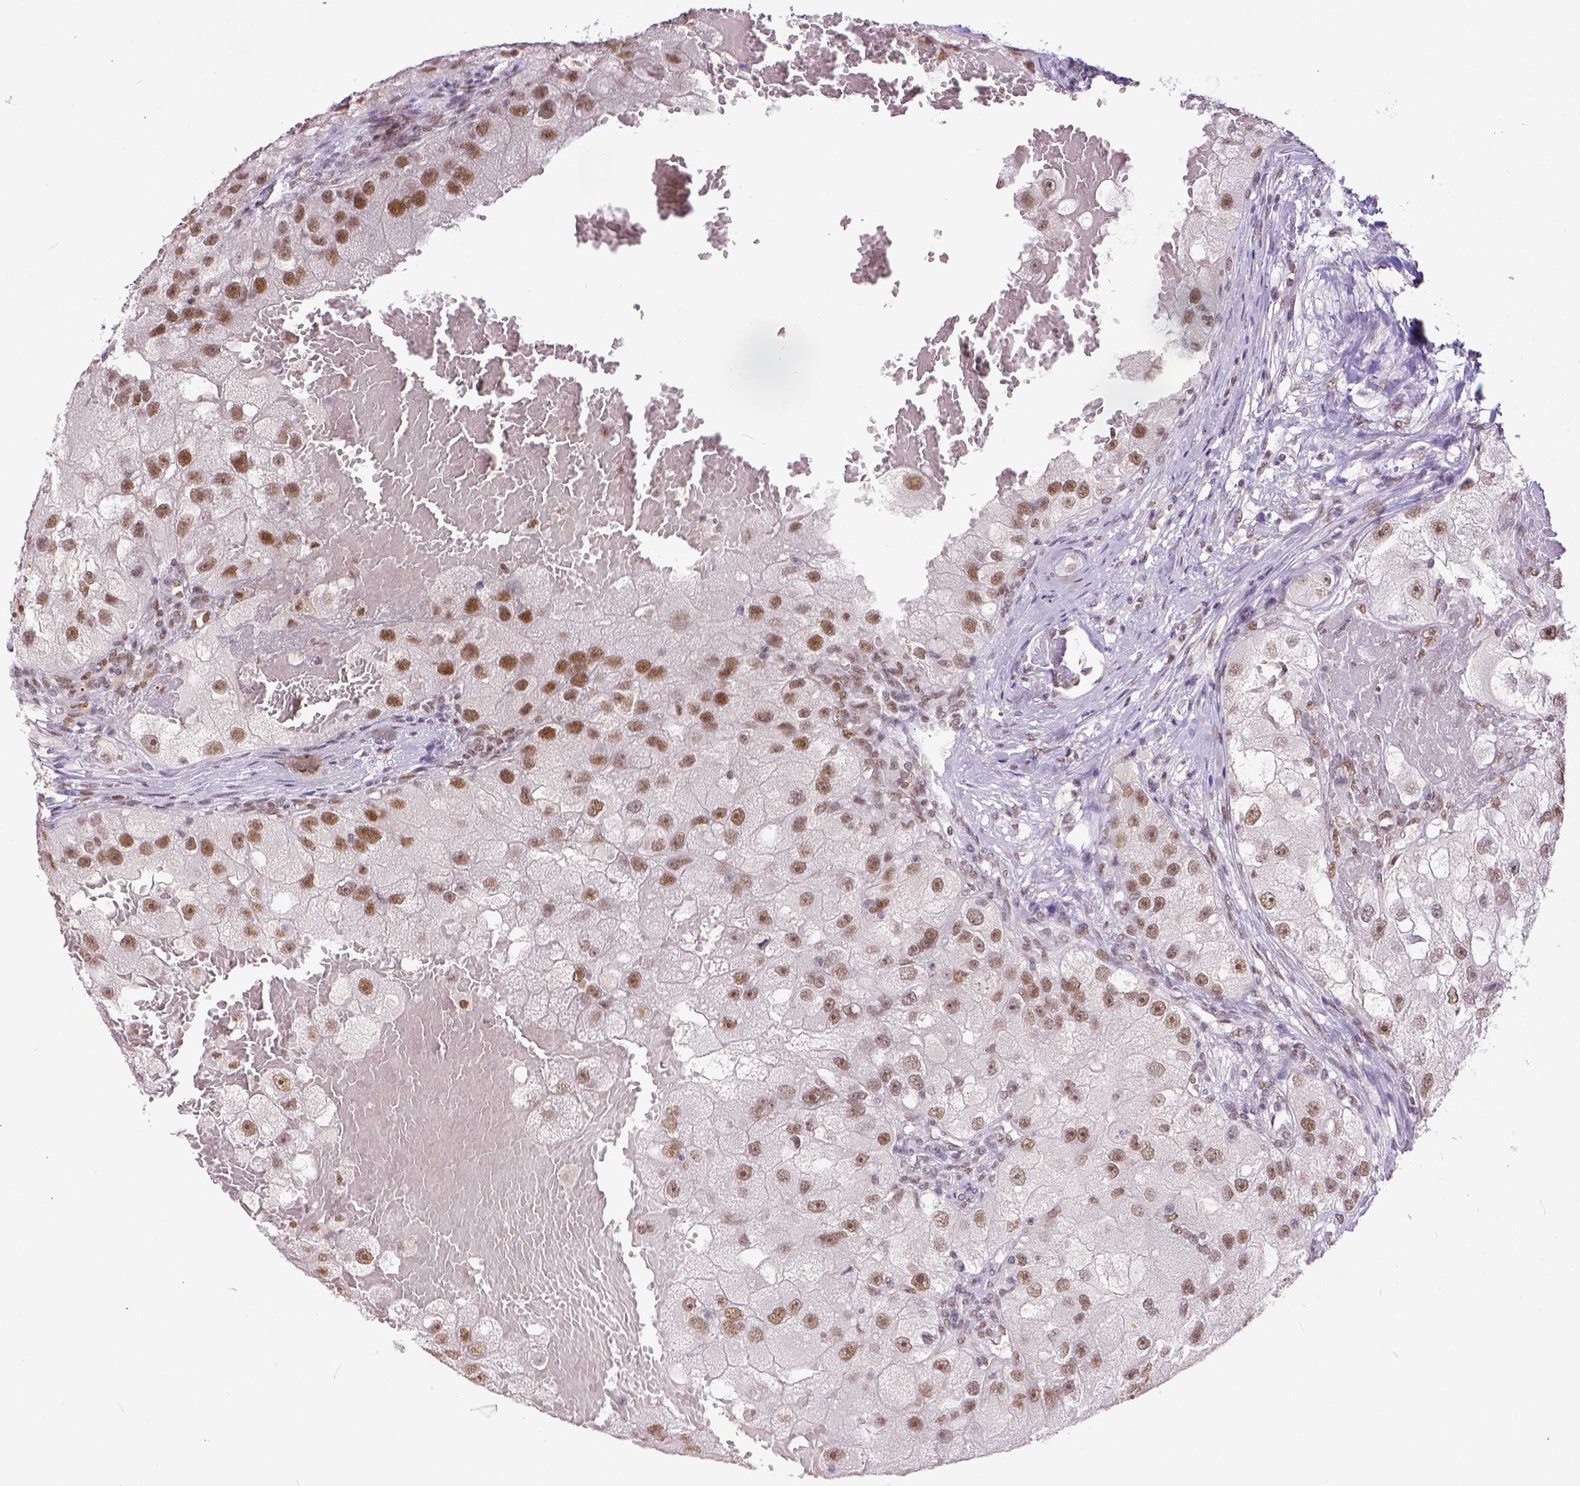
{"staining": {"intensity": "moderate", "quantity": ">75%", "location": "nuclear"}, "tissue": "renal cancer", "cell_type": "Tumor cells", "image_type": "cancer", "snomed": [{"axis": "morphology", "description": "Adenocarcinoma, NOS"}, {"axis": "topography", "description": "Kidney"}], "caption": "Adenocarcinoma (renal) tissue exhibits moderate nuclear expression in about >75% of tumor cells", "gene": "ERCC1", "patient": {"sex": "male", "age": 63}}